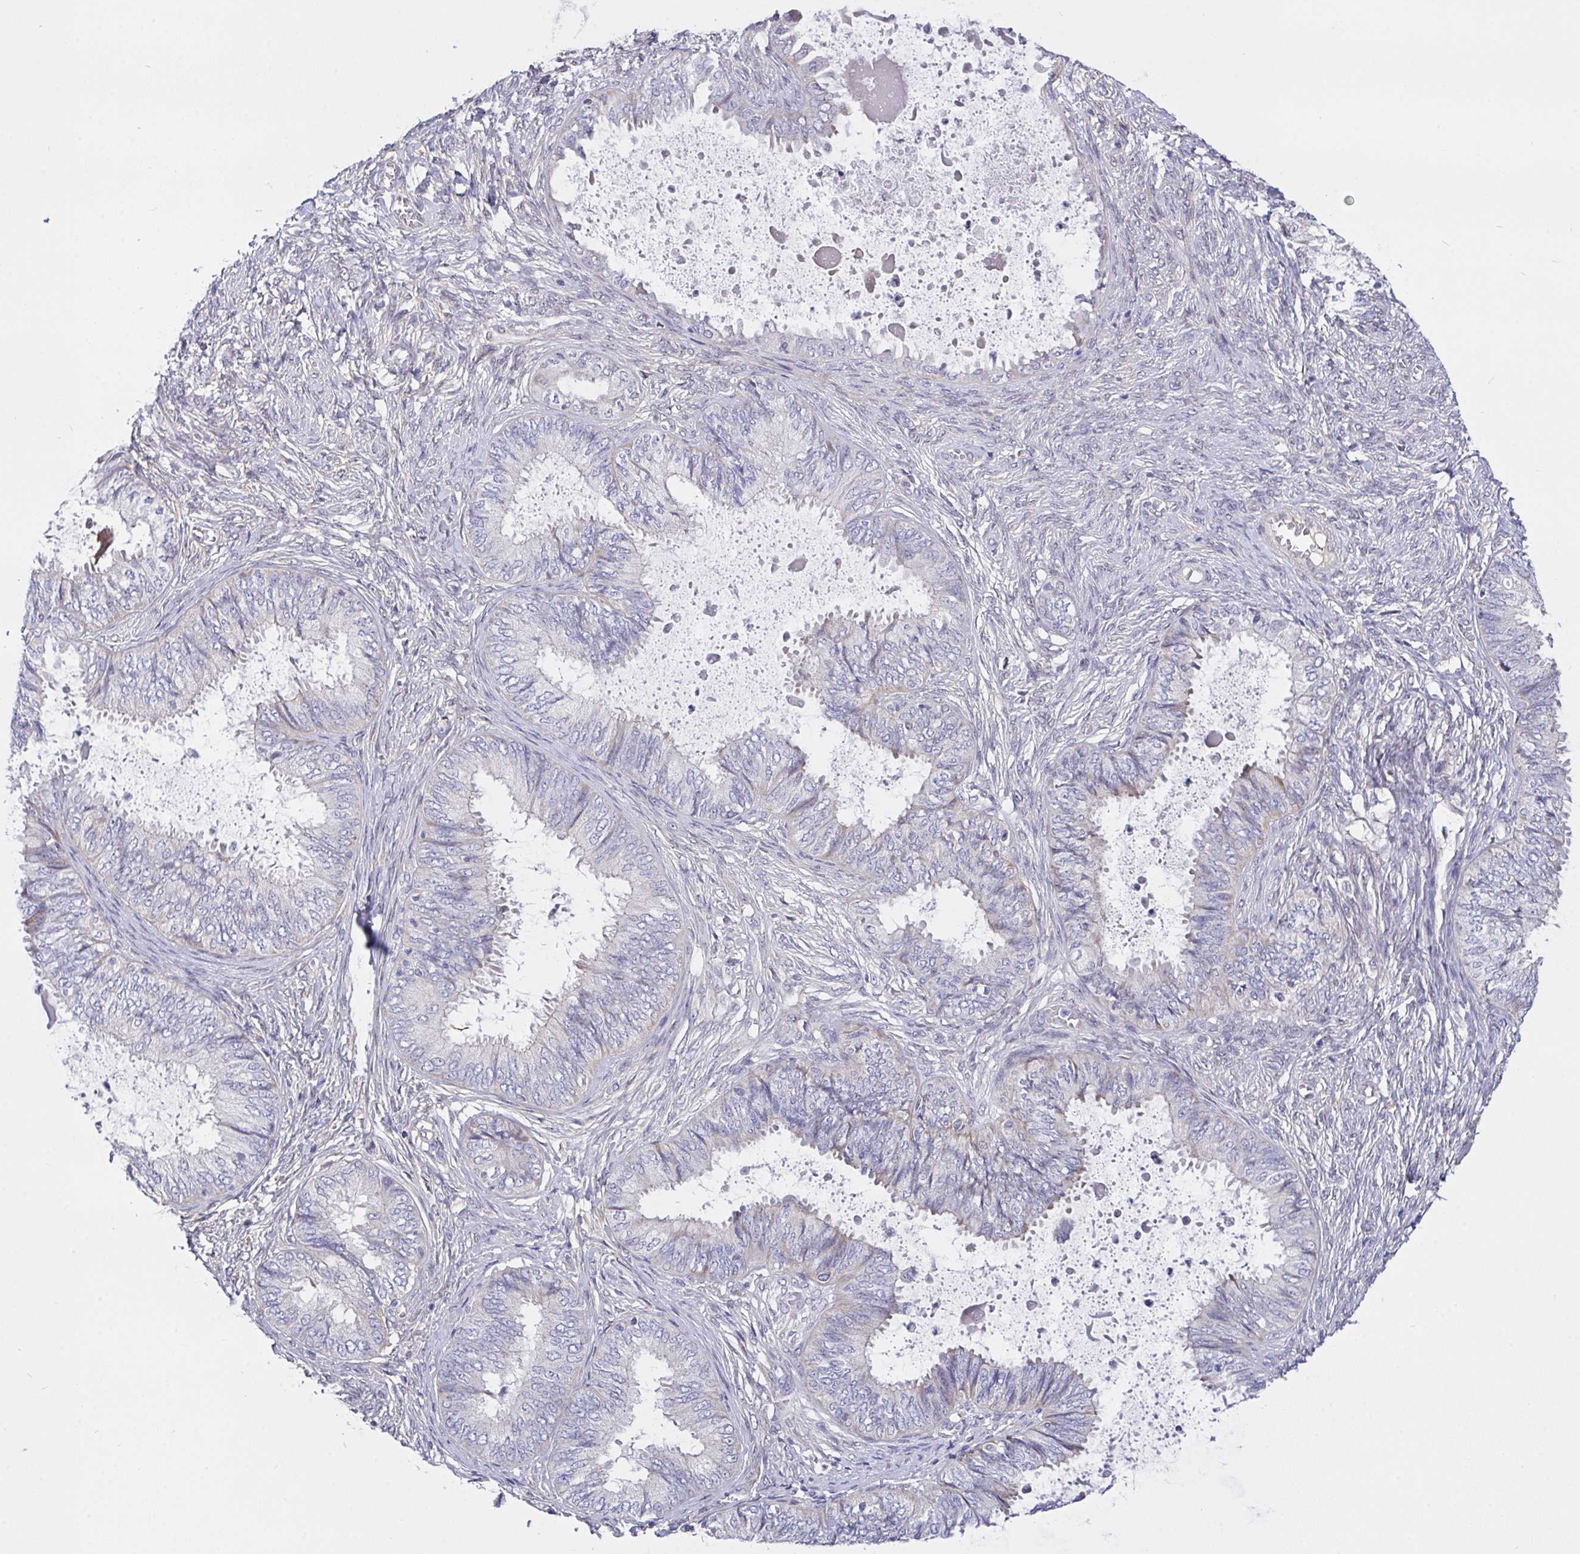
{"staining": {"intensity": "negative", "quantity": "none", "location": "none"}, "tissue": "ovarian cancer", "cell_type": "Tumor cells", "image_type": "cancer", "snomed": [{"axis": "morphology", "description": "Carcinoma, endometroid"}, {"axis": "topography", "description": "Ovary"}], "caption": "A micrograph of ovarian endometroid carcinoma stained for a protein exhibits no brown staining in tumor cells.", "gene": "L3HYPDH", "patient": {"sex": "female", "age": 70}}